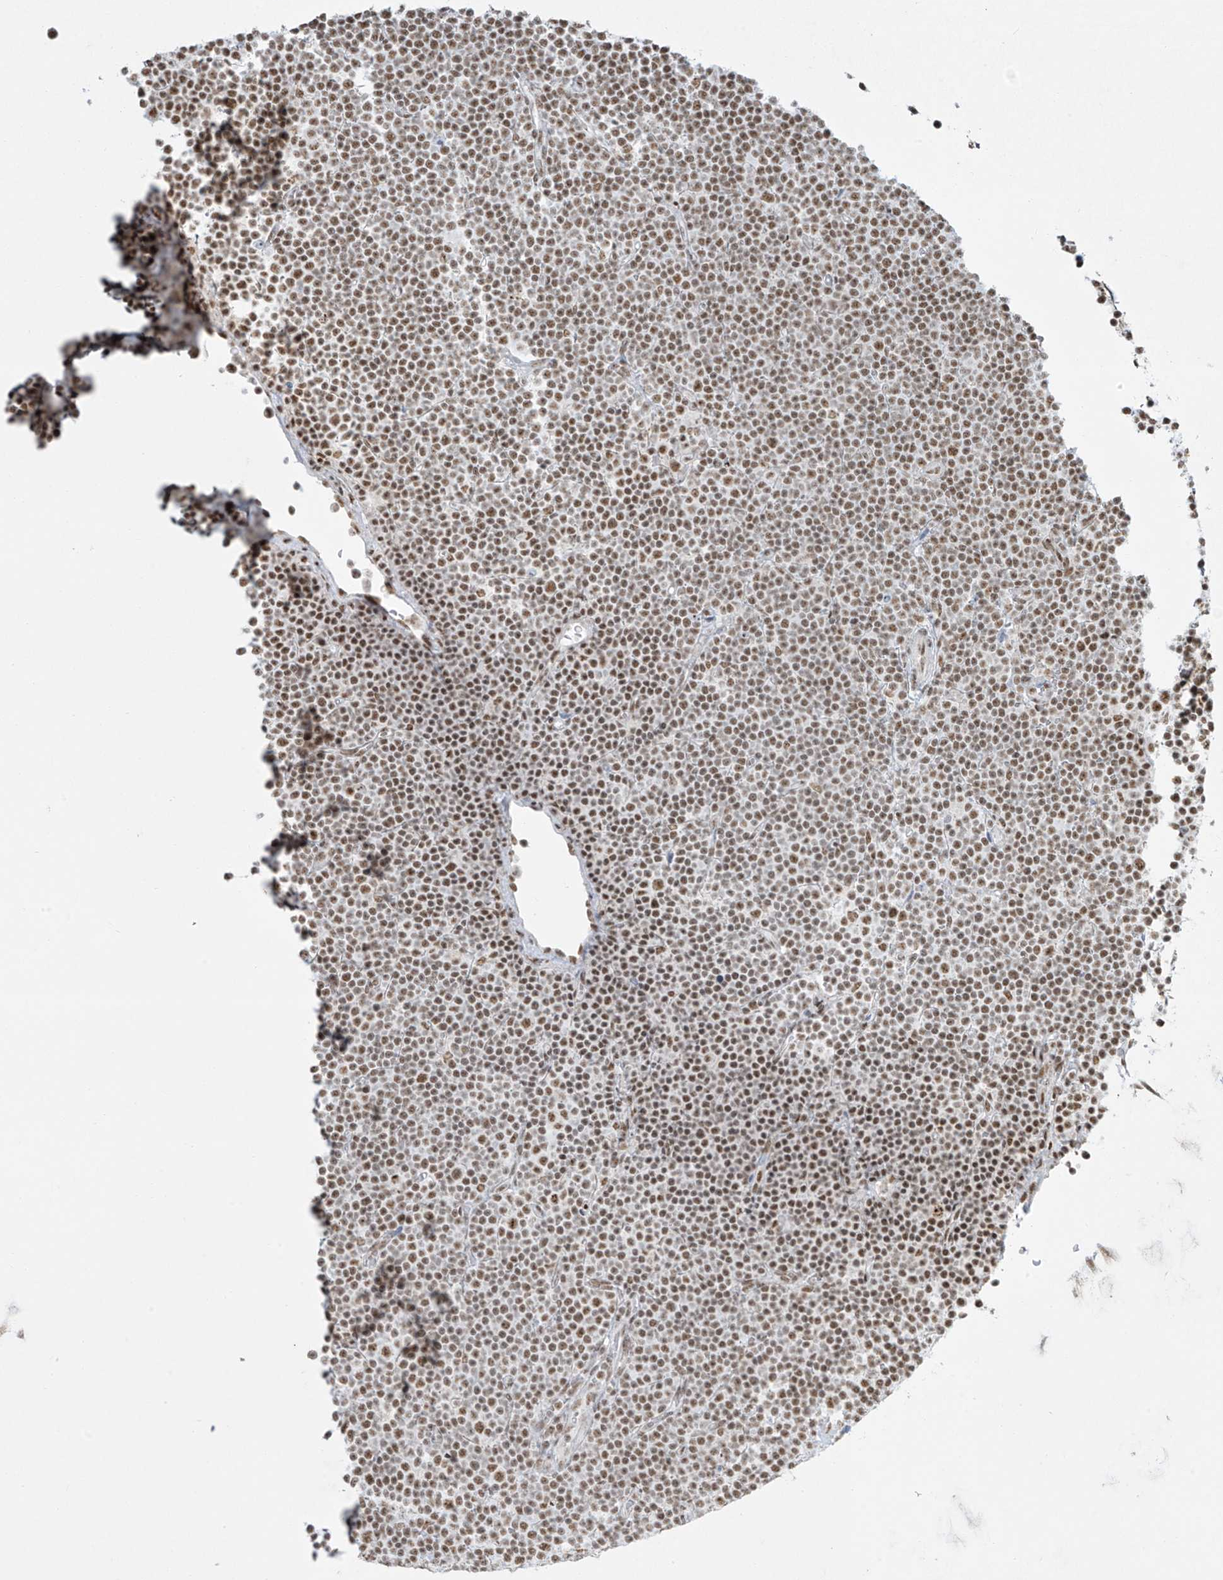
{"staining": {"intensity": "moderate", "quantity": ">75%", "location": "nuclear"}, "tissue": "lymphoma", "cell_type": "Tumor cells", "image_type": "cancer", "snomed": [{"axis": "morphology", "description": "Malignant lymphoma, non-Hodgkin's type, Low grade"}, {"axis": "topography", "description": "Lymph node"}], "caption": "The photomicrograph reveals staining of lymphoma, revealing moderate nuclear protein positivity (brown color) within tumor cells. (DAB (3,3'-diaminobenzidine) IHC, brown staining for protein, blue staining for nuclei).", "gene": "MS4A6A", "patient": {"sex": "female", "age": 67}}